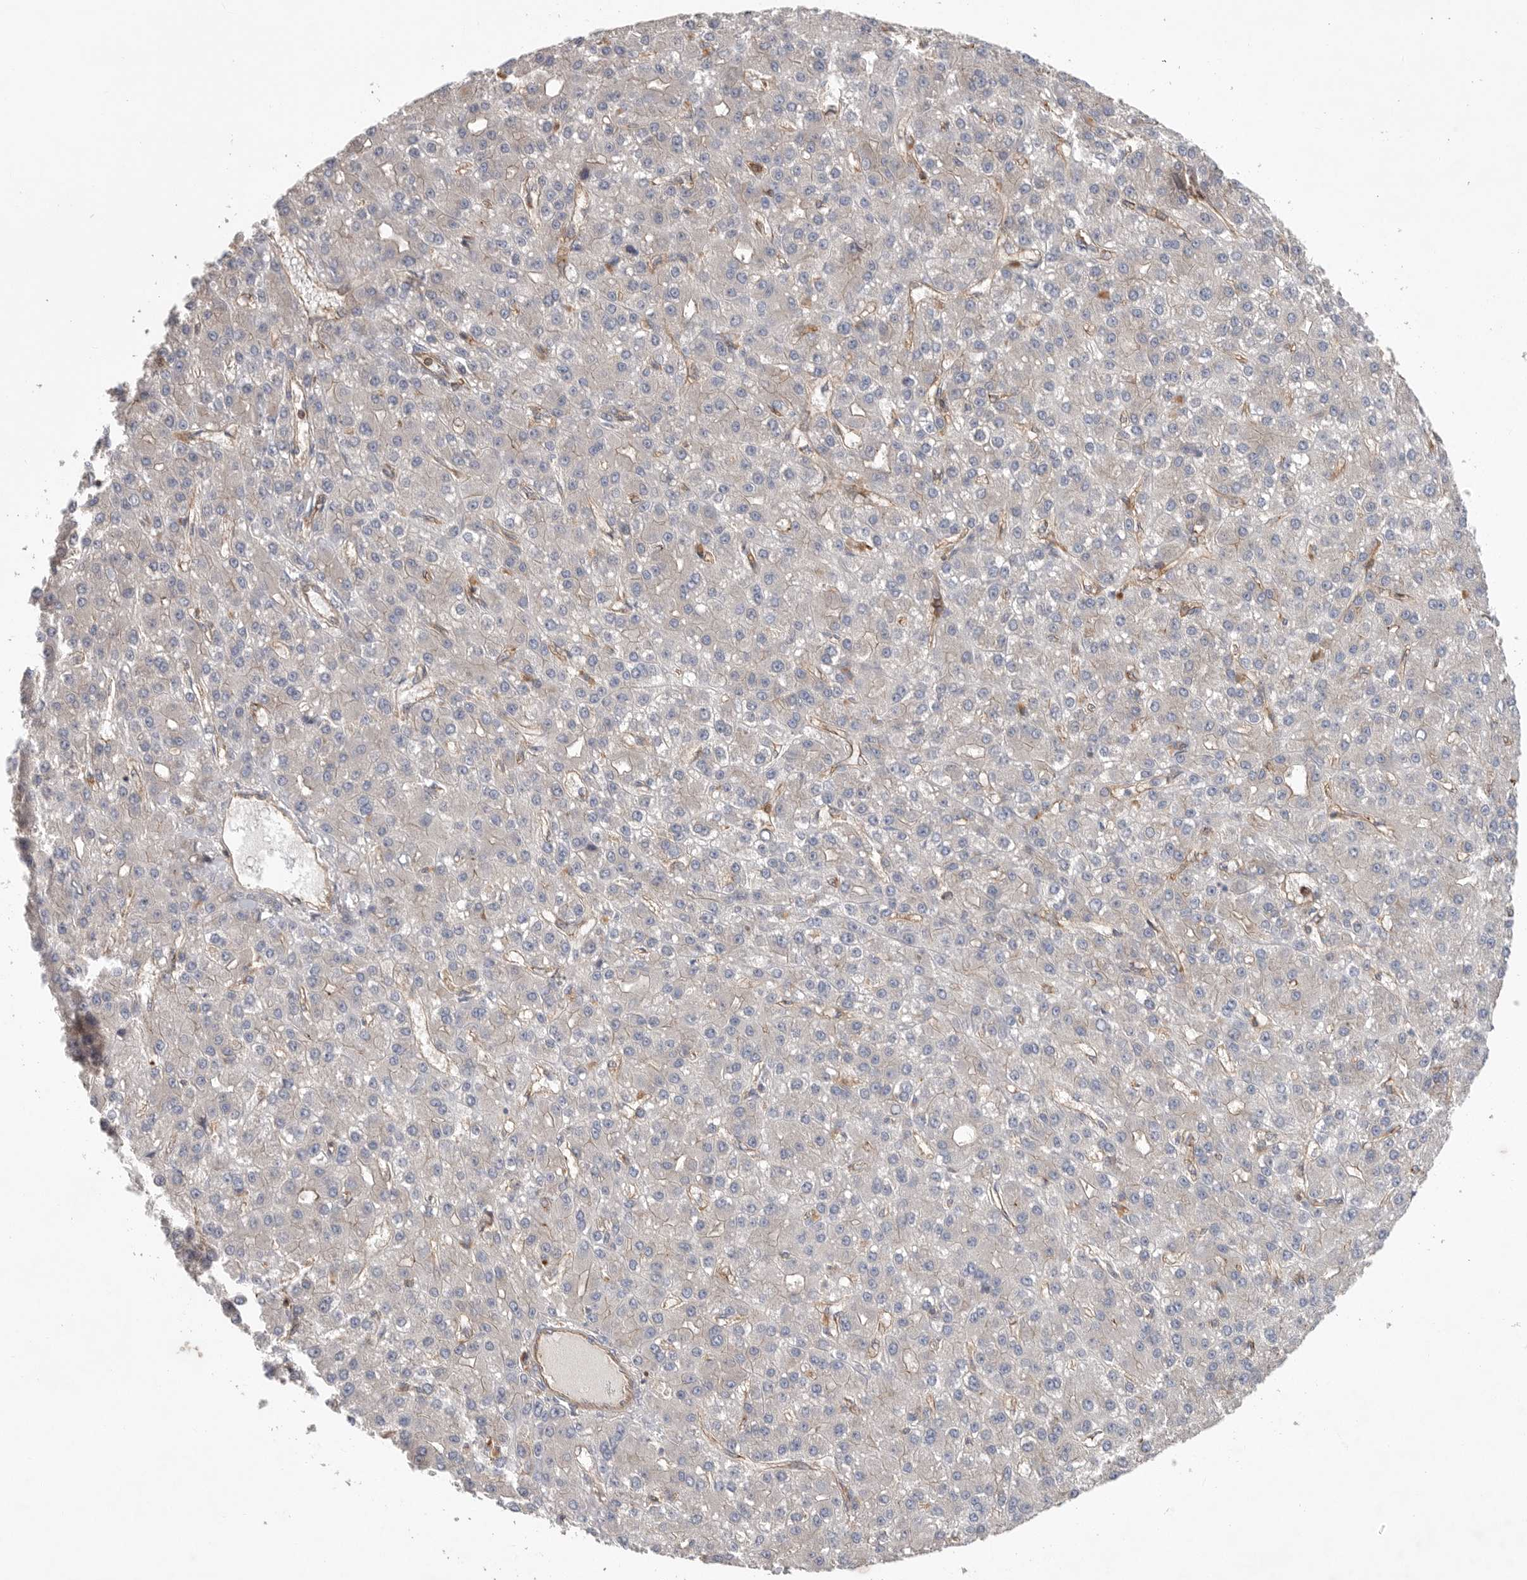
{"staining": {"intensity": "negative", "quantity": "none", "location": "none"}, "tissue": "liver cancer", "cell_type": "Tumor cells", "image_type": "cancer", "snomed": [{"axis": "morphology", "description": "Carcinoma, Hepatocellular, NOS"}, {"axis": "topography", "description": "Liver"}], "caption": "High power microscopy image of an immunohistochemistry (IHC) histopathology image of liver cancer (hepatocellular carcinoma), revealing no significant expression in tumor cells. (DAB (3,3'-diaminobenzidine) immunohistochemistry visualized using brightfield microscopy, high magnification).", "gene": "PRKCH", "patient": {"sex": "male", "age": 67}}